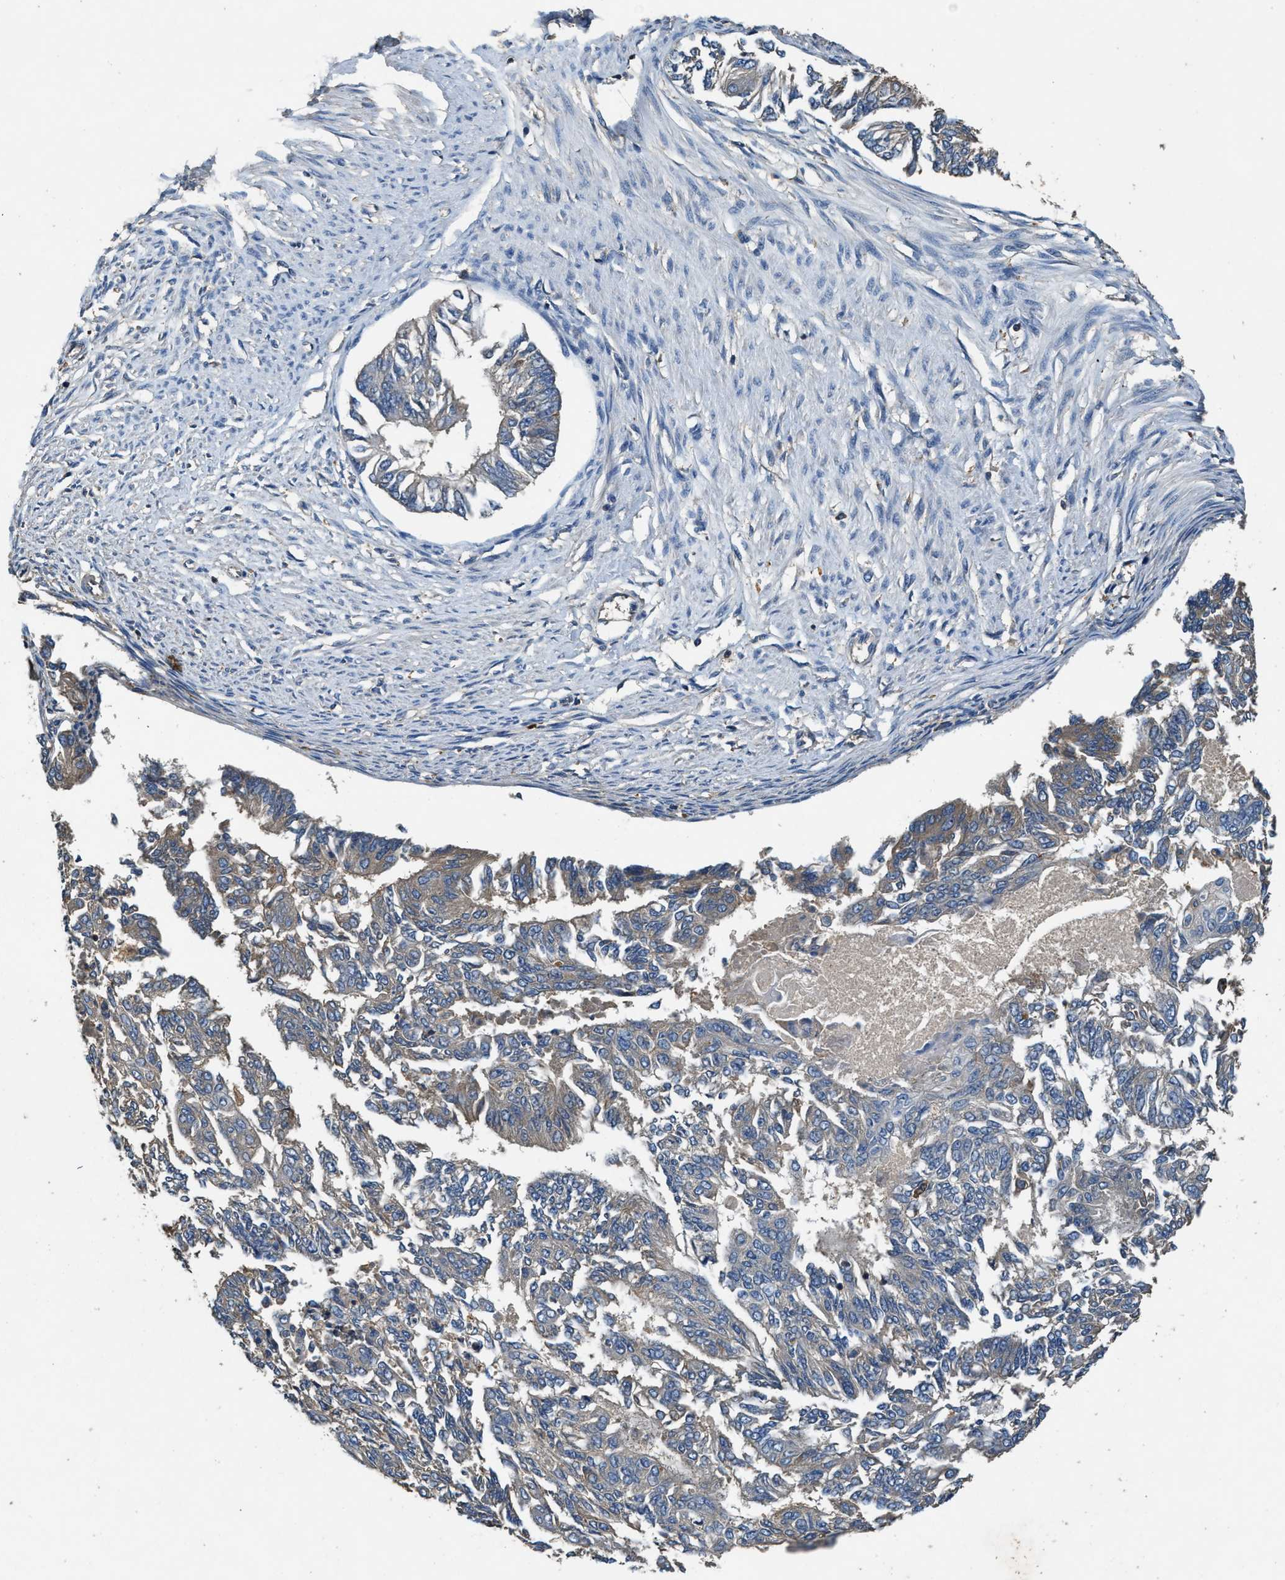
{"staining": {"intensity": "weak", "quantity": "<25%", "location": "cytoplasmic/membranous"}, "tissue": "endometrial cancer", "cell_type": "Tumor cells", "image_type": "cancer", "snomed": [{"axis": "morphology", "description": "Adenocarcinoma, NOS"}, {"axis": "topography", "description": "Endometrium"}], "caption": "An immunohistochemistry micrograph of endometrial cancer (adenocarcinoma) is shown. There is no staining in tumor cells of endometrial cancer (adenocarcinoma).", "gene": "BLOC1S1", "patient": {"sex": "female", "age": 32}}